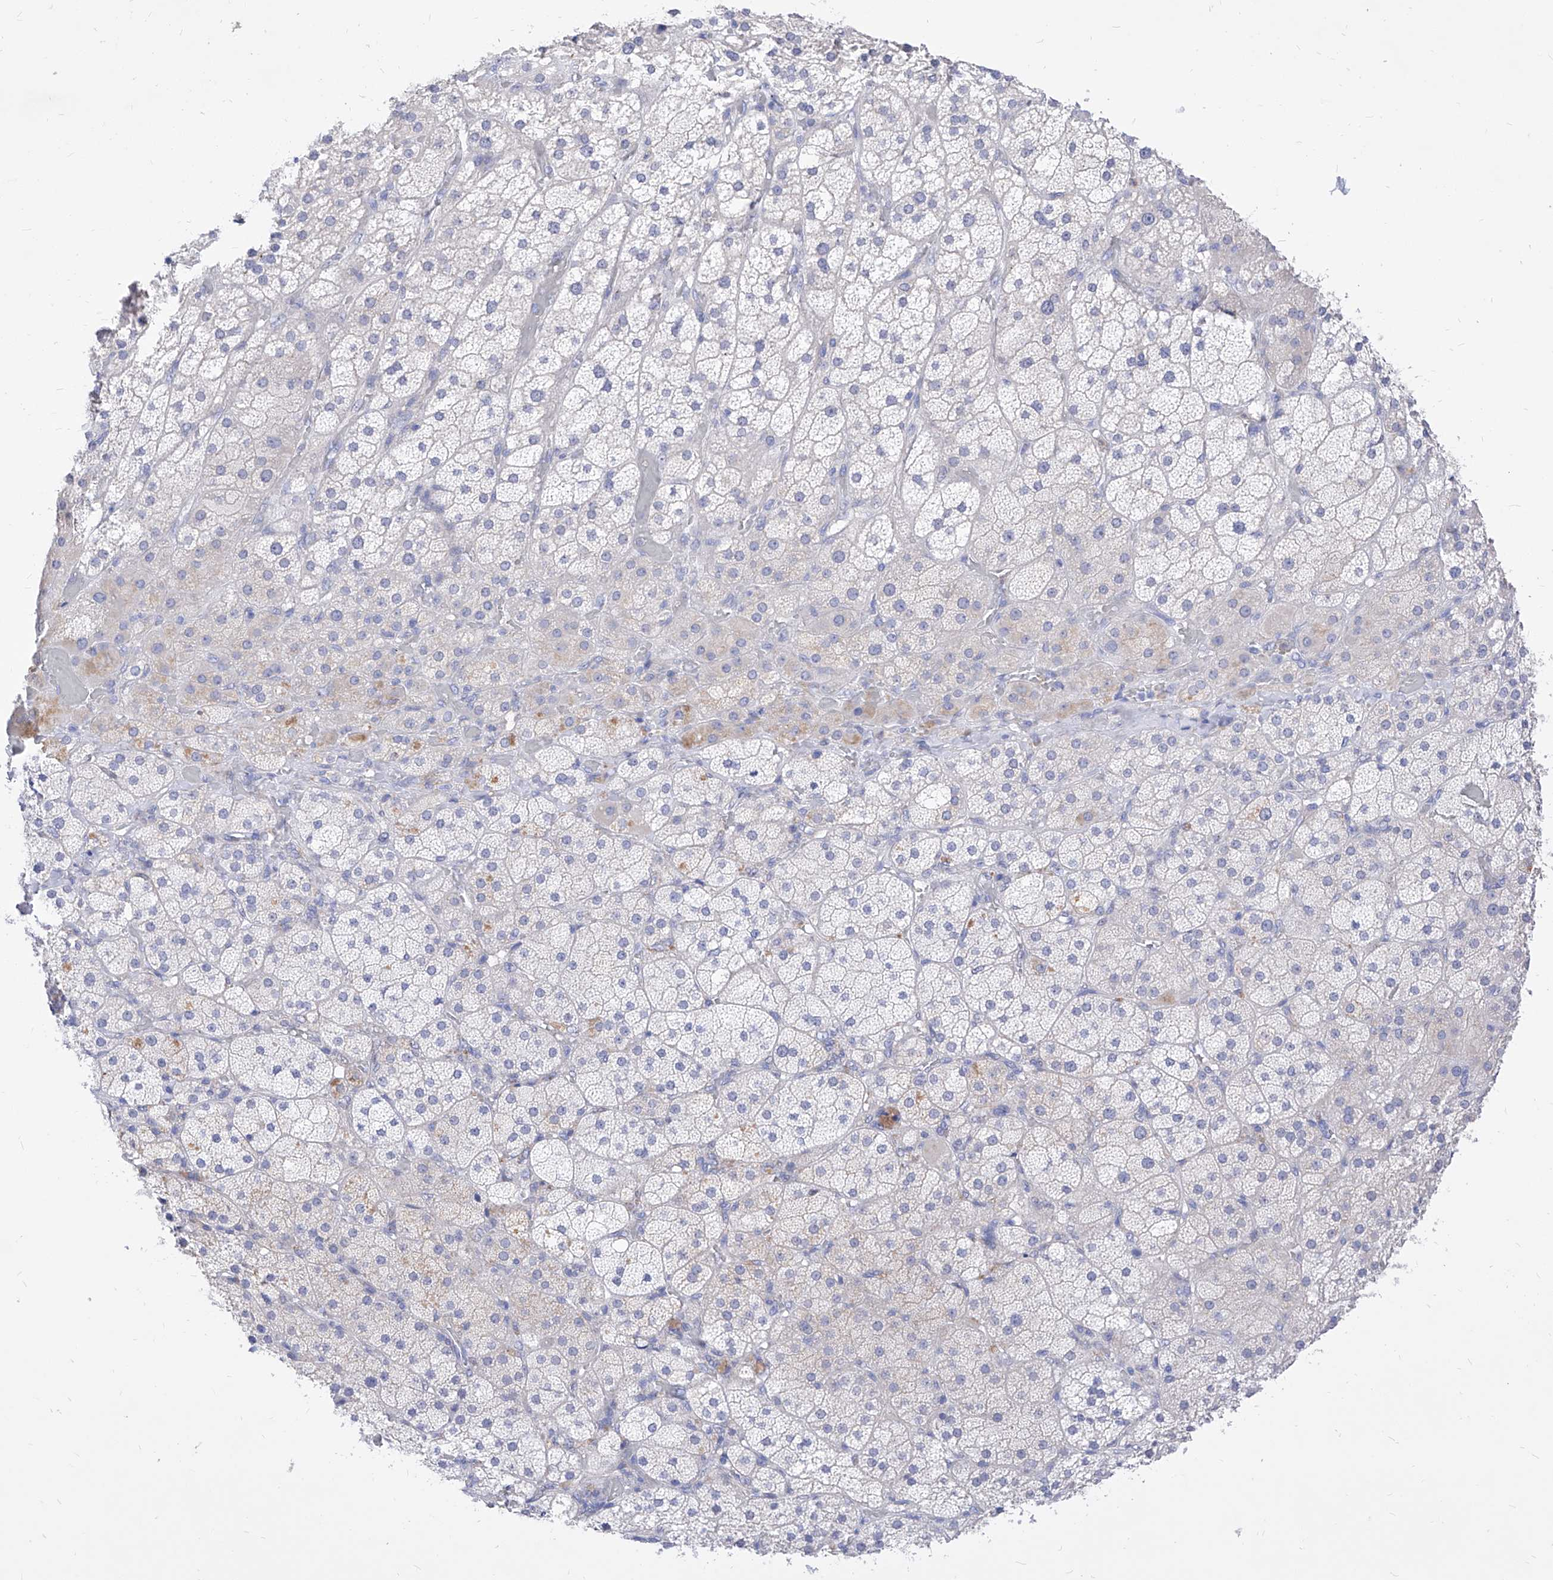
{"staining": {"intensity": "negative", "quantity": "none", "location": "none"}, "tissue": "adrenal gland", "cell_type": "Glandular cells", "image_type": "normal", "snomed": [{"axis": "morphology", "description": "Normal tissue, NOS"}, {"axis": "topography", "description": "Adrenal gland"}], "caption": "IHC micrograph of benign human adrenal gland stained for a protein (brown), which demonstrates no staining in glandular cells. (Immunohistochemistry, brightfield microscopy, high magnification).", "gene": "VAX1", "patient": {"sex": "male", "age": 57}}